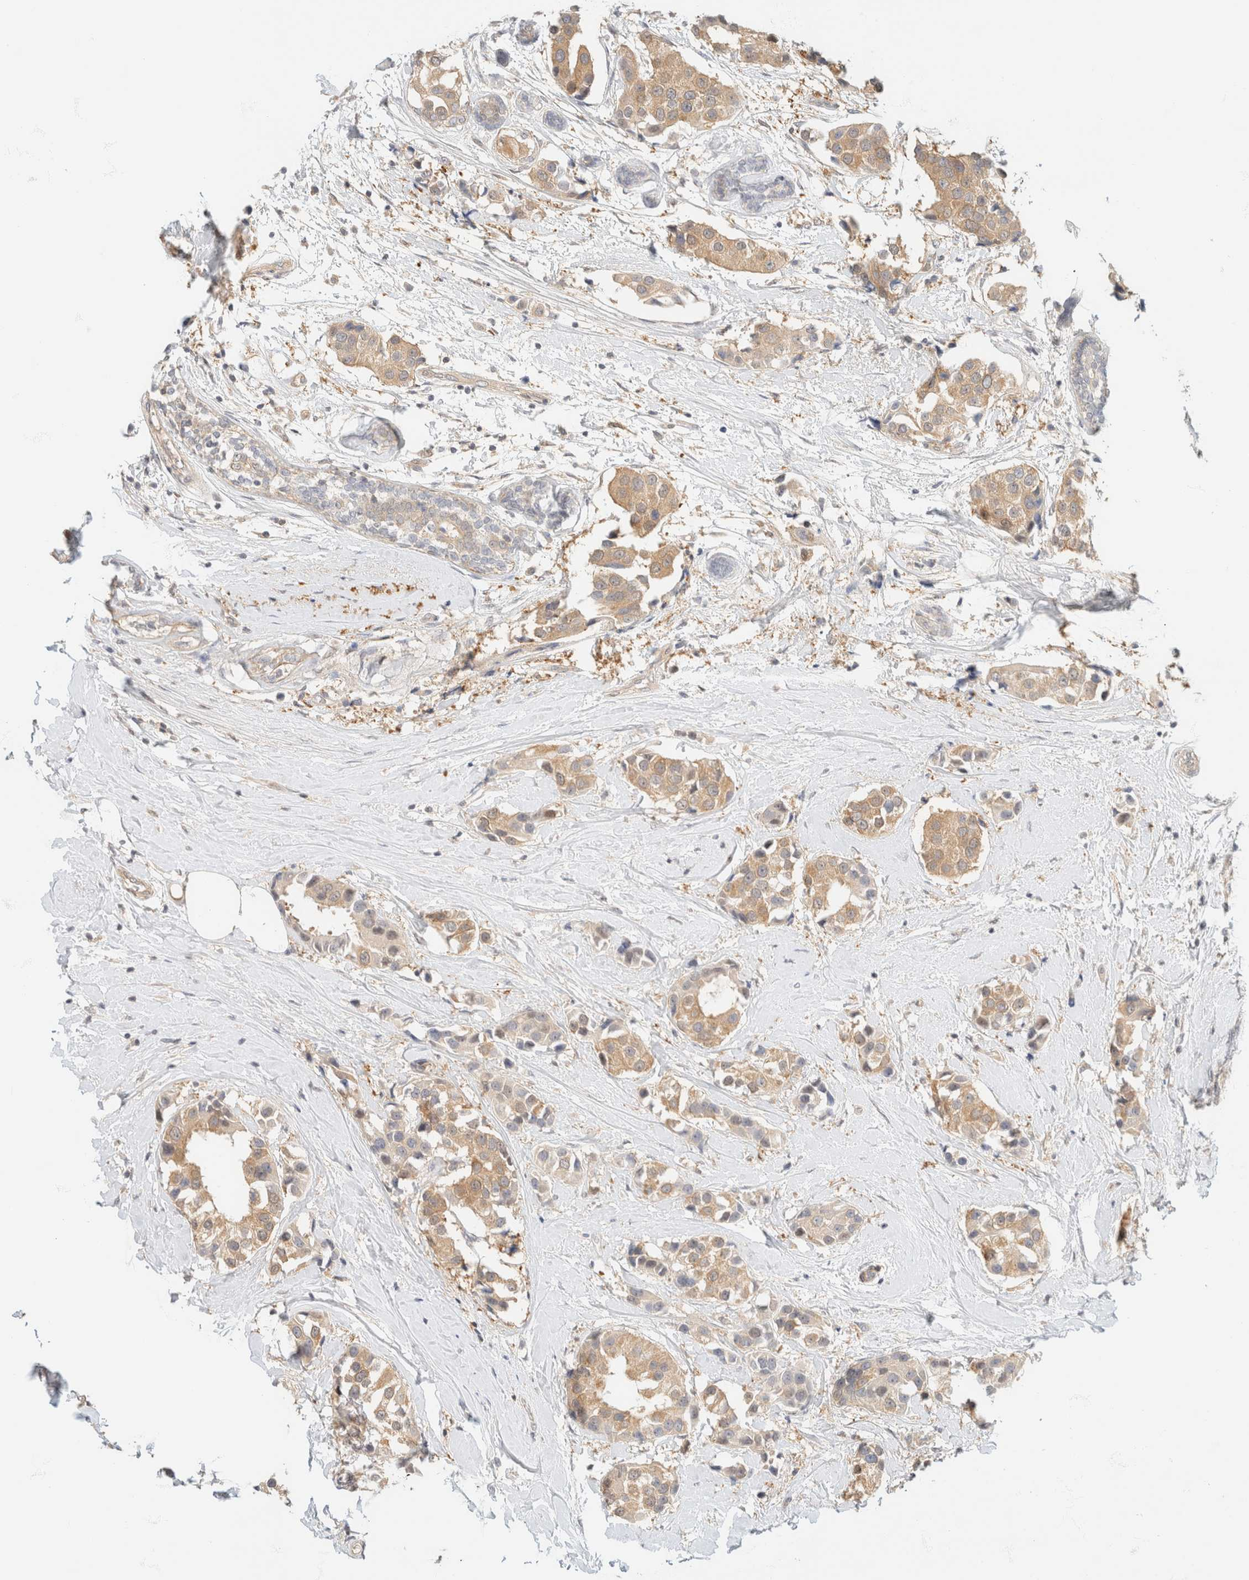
{"staining": {"intensity": "moderate", "quantity": ">75%", "location": "cytoplasmic/membranous"}, "tissue": "breast cancer", "cell_type": "Tumor cells", "image_type": "cancer", "snomed": [{"axis": "morphology", "description": "Normal tissue, NOS"}, {"axis": "morphology", "description": "Duct carcinoma"}, {"axis": "topography", "description": "Breast"}], "caption": "Protein expression analysis of human infiltrating ductal carcinoma (breast) reveals moderate cytoplasmic/membranous staining in about >75% of tumor cells. The staining was performed using DAB (3,3'-diaminobenzidine) to visualize the protein expression in brown, while the nuclei were stained in blue with hematoxylin (Magnification: 20x).", "gene": "GPI", "patient": {"sex": "female", "age": 39}}